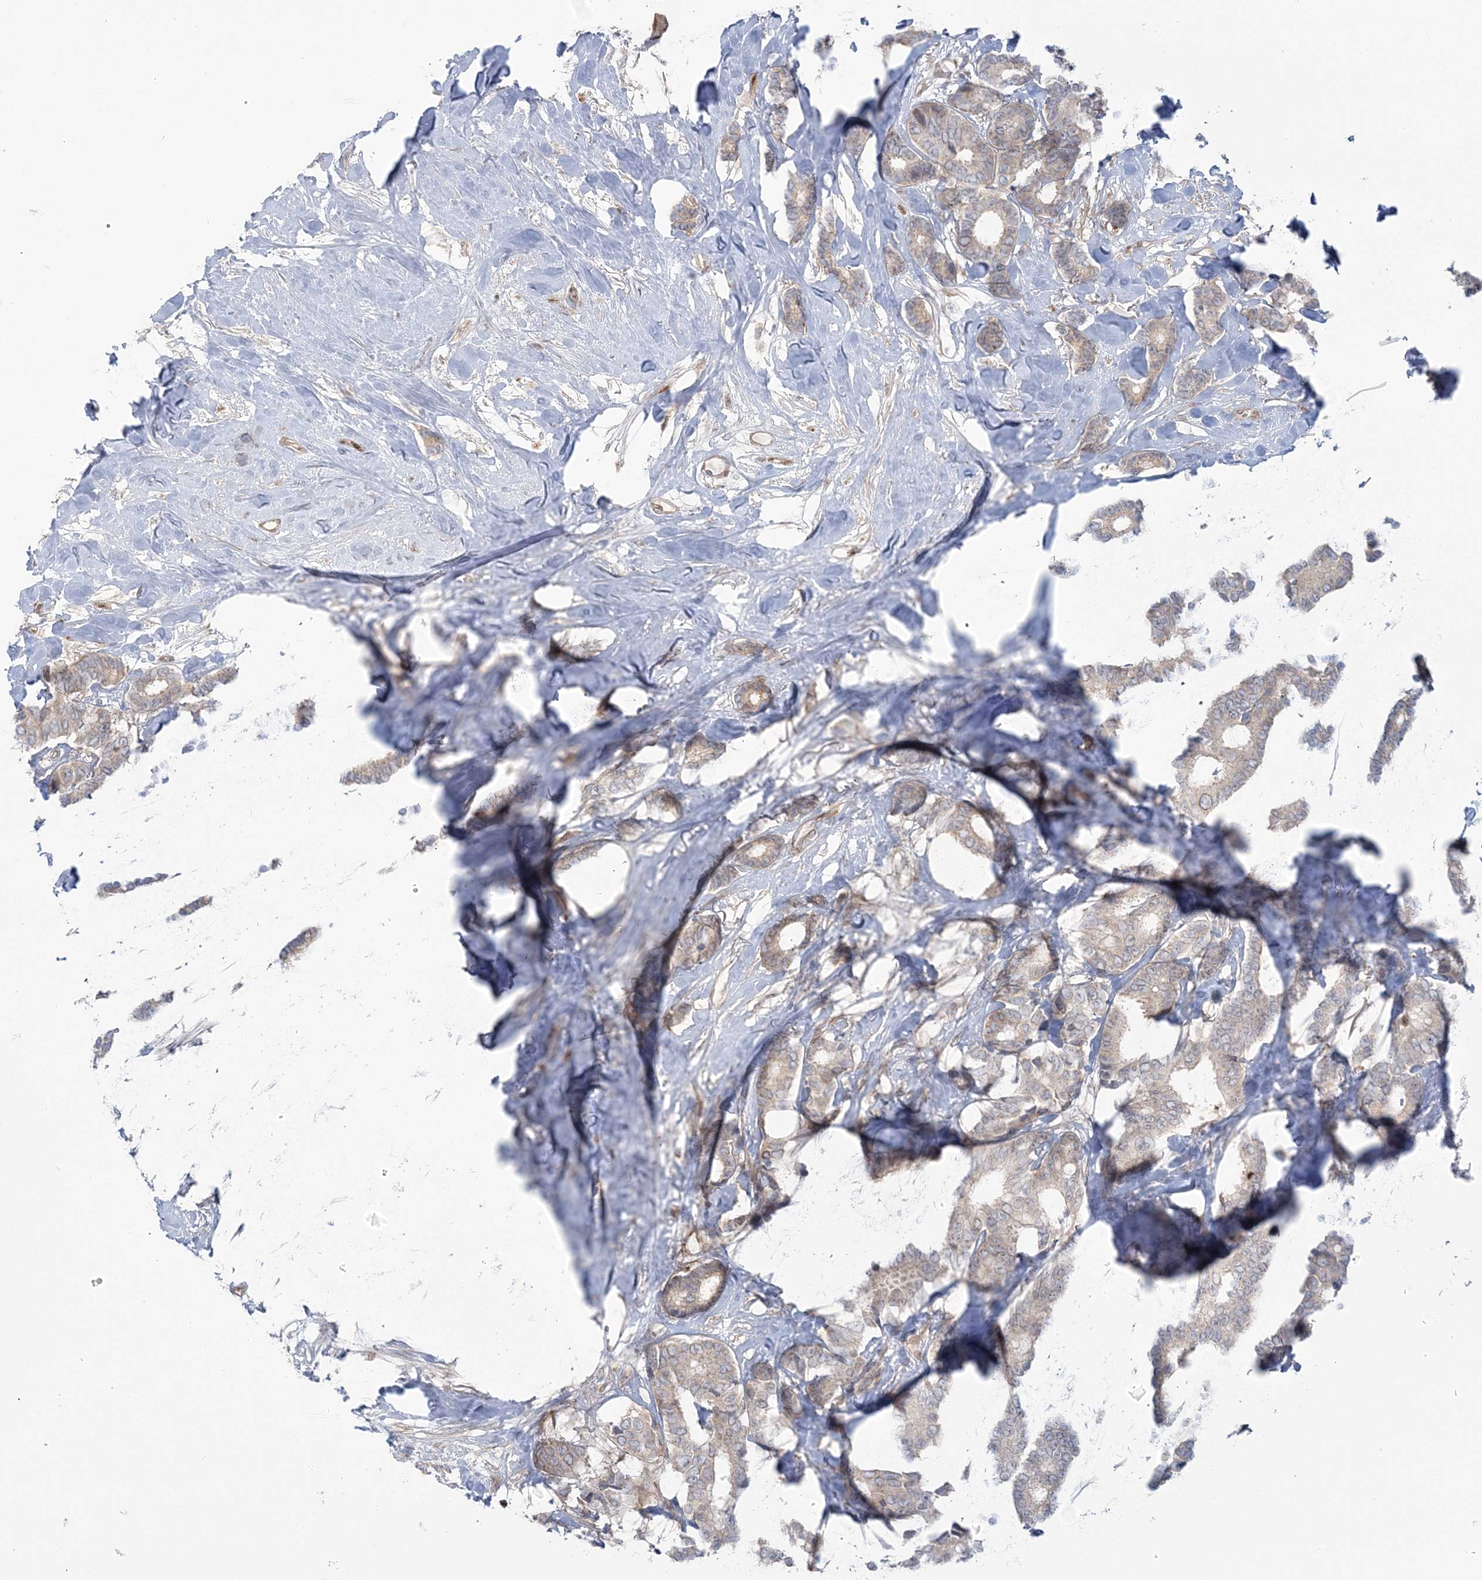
{"staining": {"intensity": "weak", "quantity": "<25%", "location": "cytoplasmic/membranous"}, "tissue": "breast cancer", "cell_type": "Tumor cells", "image_type": "cancer", "snomed": [{"axis": "morphology", "description": "Duct carcinoma"}, {"axis": "topography", "description": "Breast"}], "caption": "Immunohistochemical staining of infiltrating ductal carcinoma (breast) demonstrates no significant staining in tumor cells.", "gene": "NUDT9", "patient": {"sex": "female", "age": 87}}